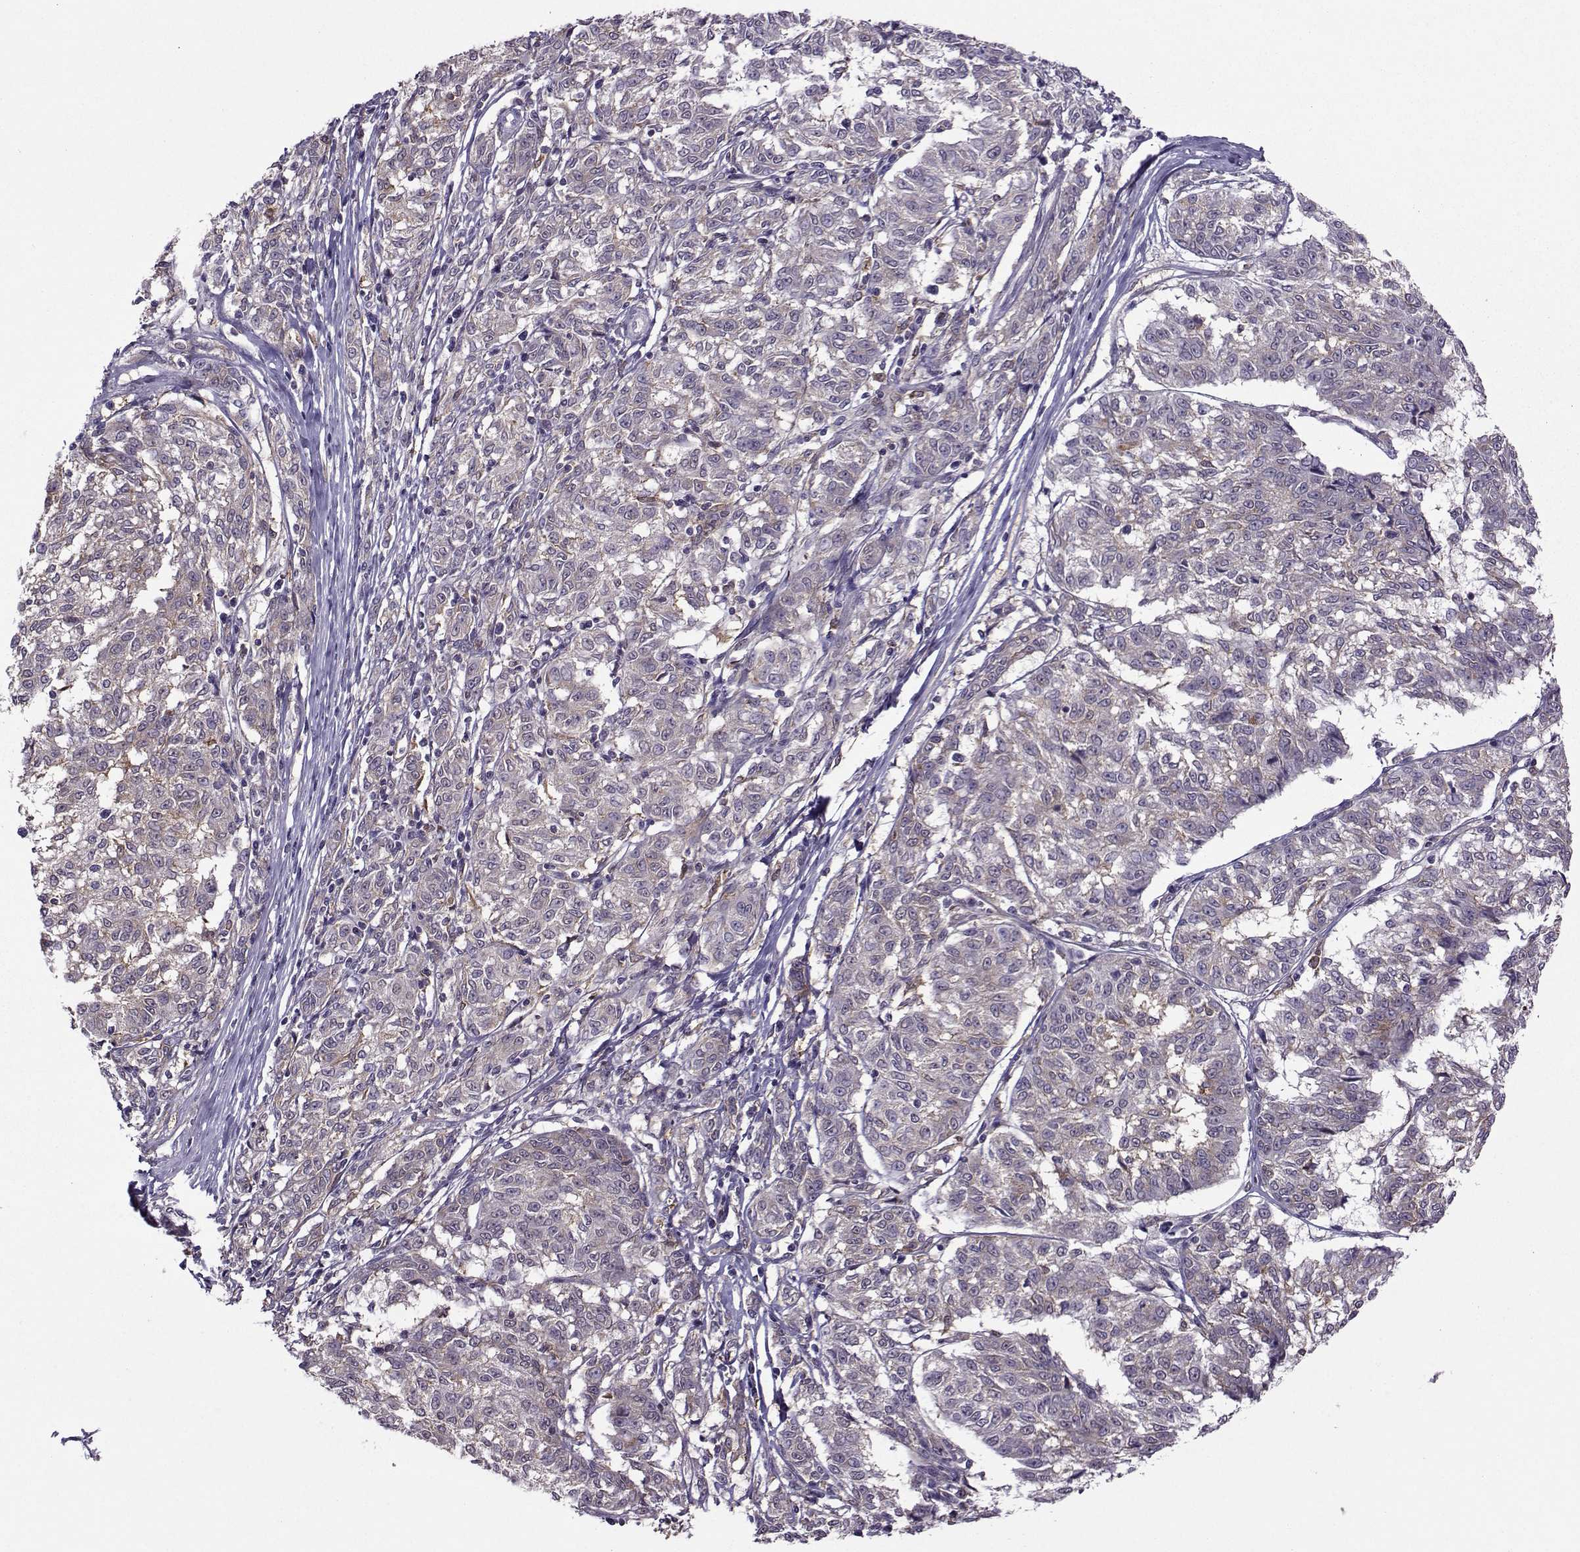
{"staining": {"intensity": "weak", "quantity": ">75%", "location": "cytoplasmic/membranous"}, "tissue": "melanoma", "cell_type": "Tumor cells", "image_type": "cancer", "snomed": [{"axis": "morphology", "description": "Malignant melanoma, NOS"}, {"axis": "topography", "description": "Skin"}], "caption": "This image exhibits immunohistochemistry (IHC) staining of melanoma, with low weak cytoplasmic/membranous positivity in about >75% of tumor cells.", "gene": "DDX20", "patient": {"sex": "female", "age": 72}}